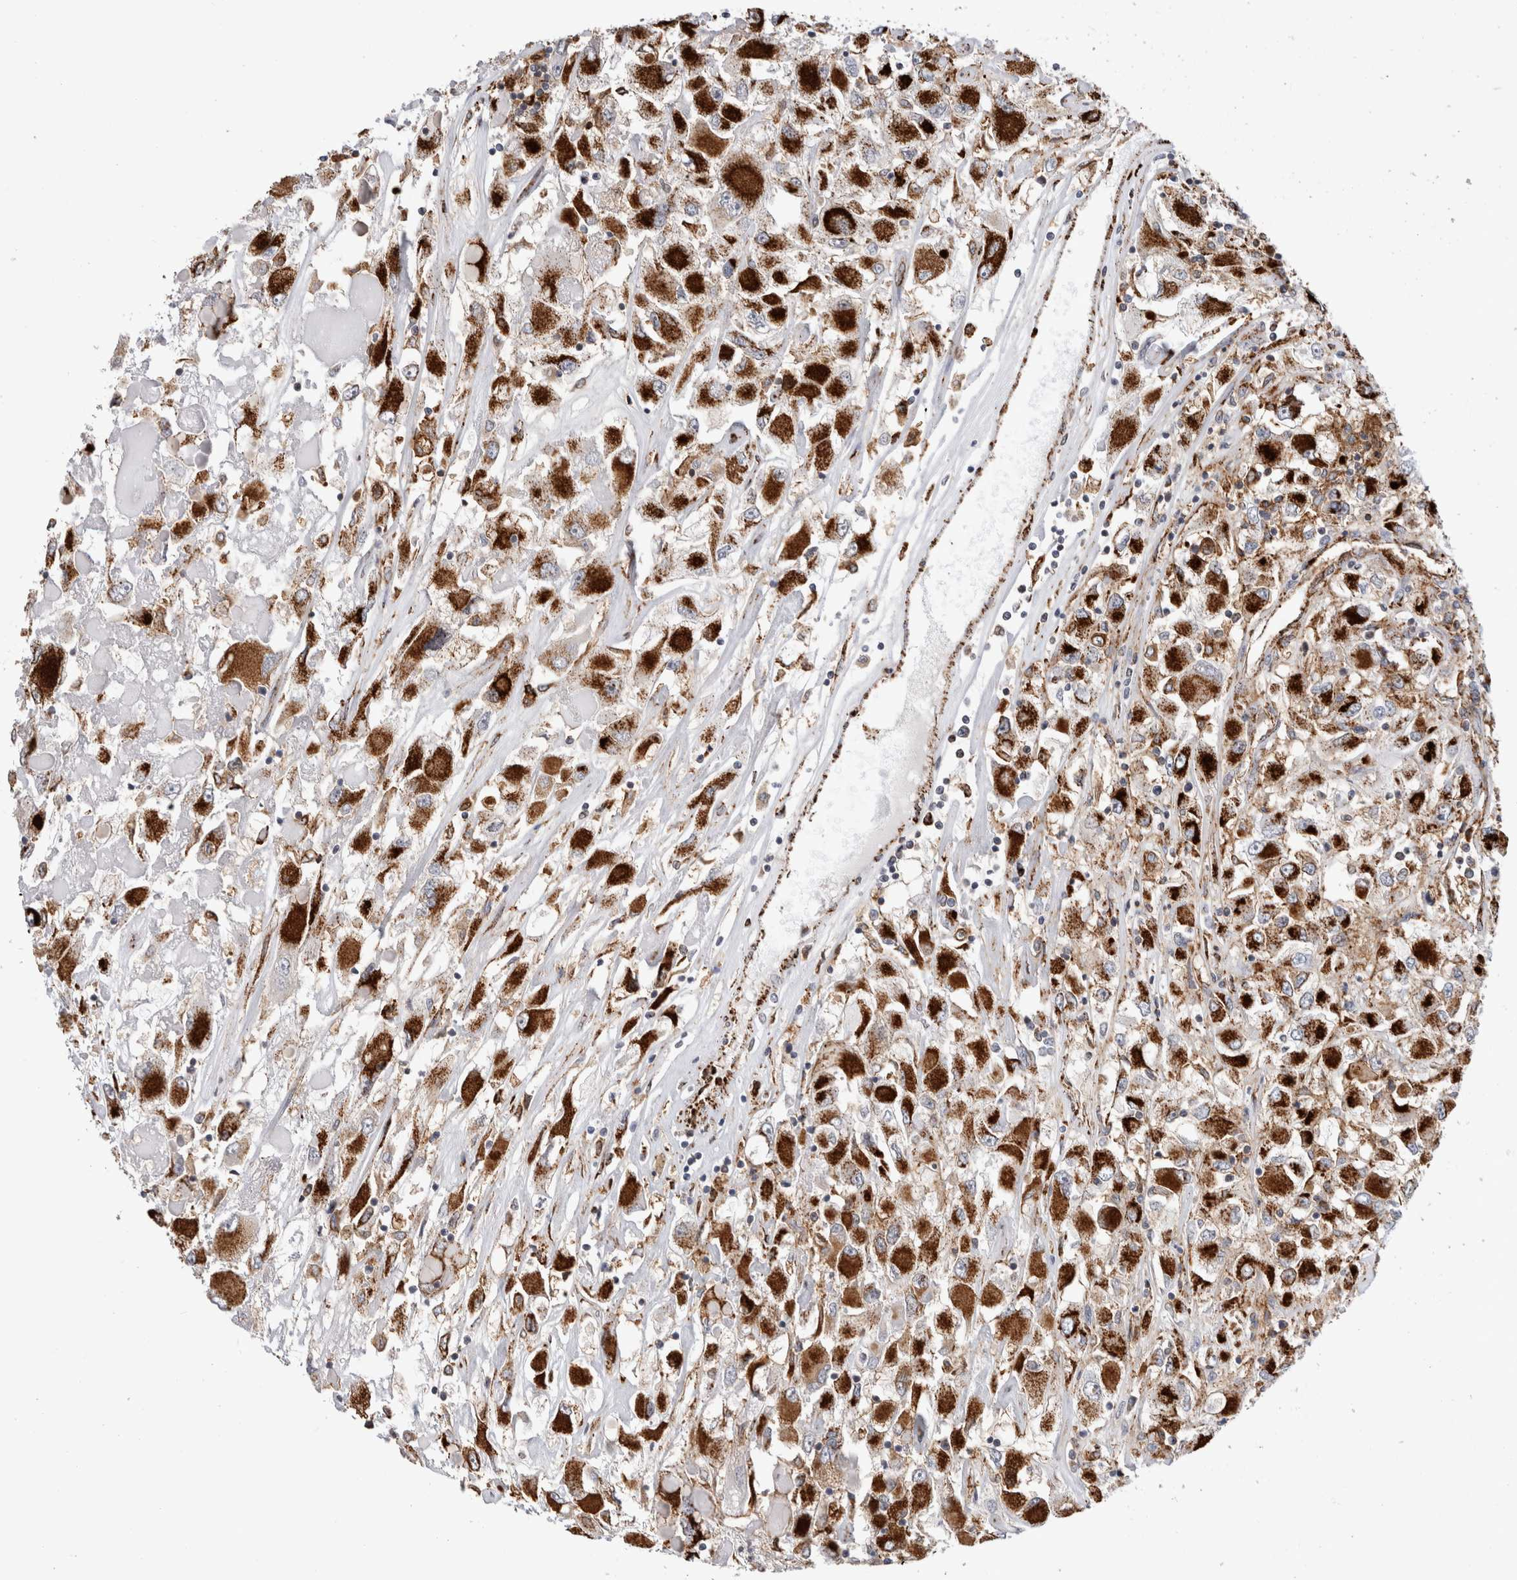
{"staining": {"intensity": "strong", "quantity": ">75%", "location": "cytoplasmic/membranous"}, "tissue": "renal cancer", "cell_type": "Tumor cells", "image_type": "cancer", "snomed": [{"axis": "morphology", "description": "Adenocarcinoma, NOS"}, {"axis": "topography", "description": "Kidney"}], "caption": "The image reveals staining of renal cancer, revealing strong cytoplasmic/membranous protein staining (brown color) within tumor cells.", "gene": "CCDC88B", "patient": {"sex": "female", "age": 52}}